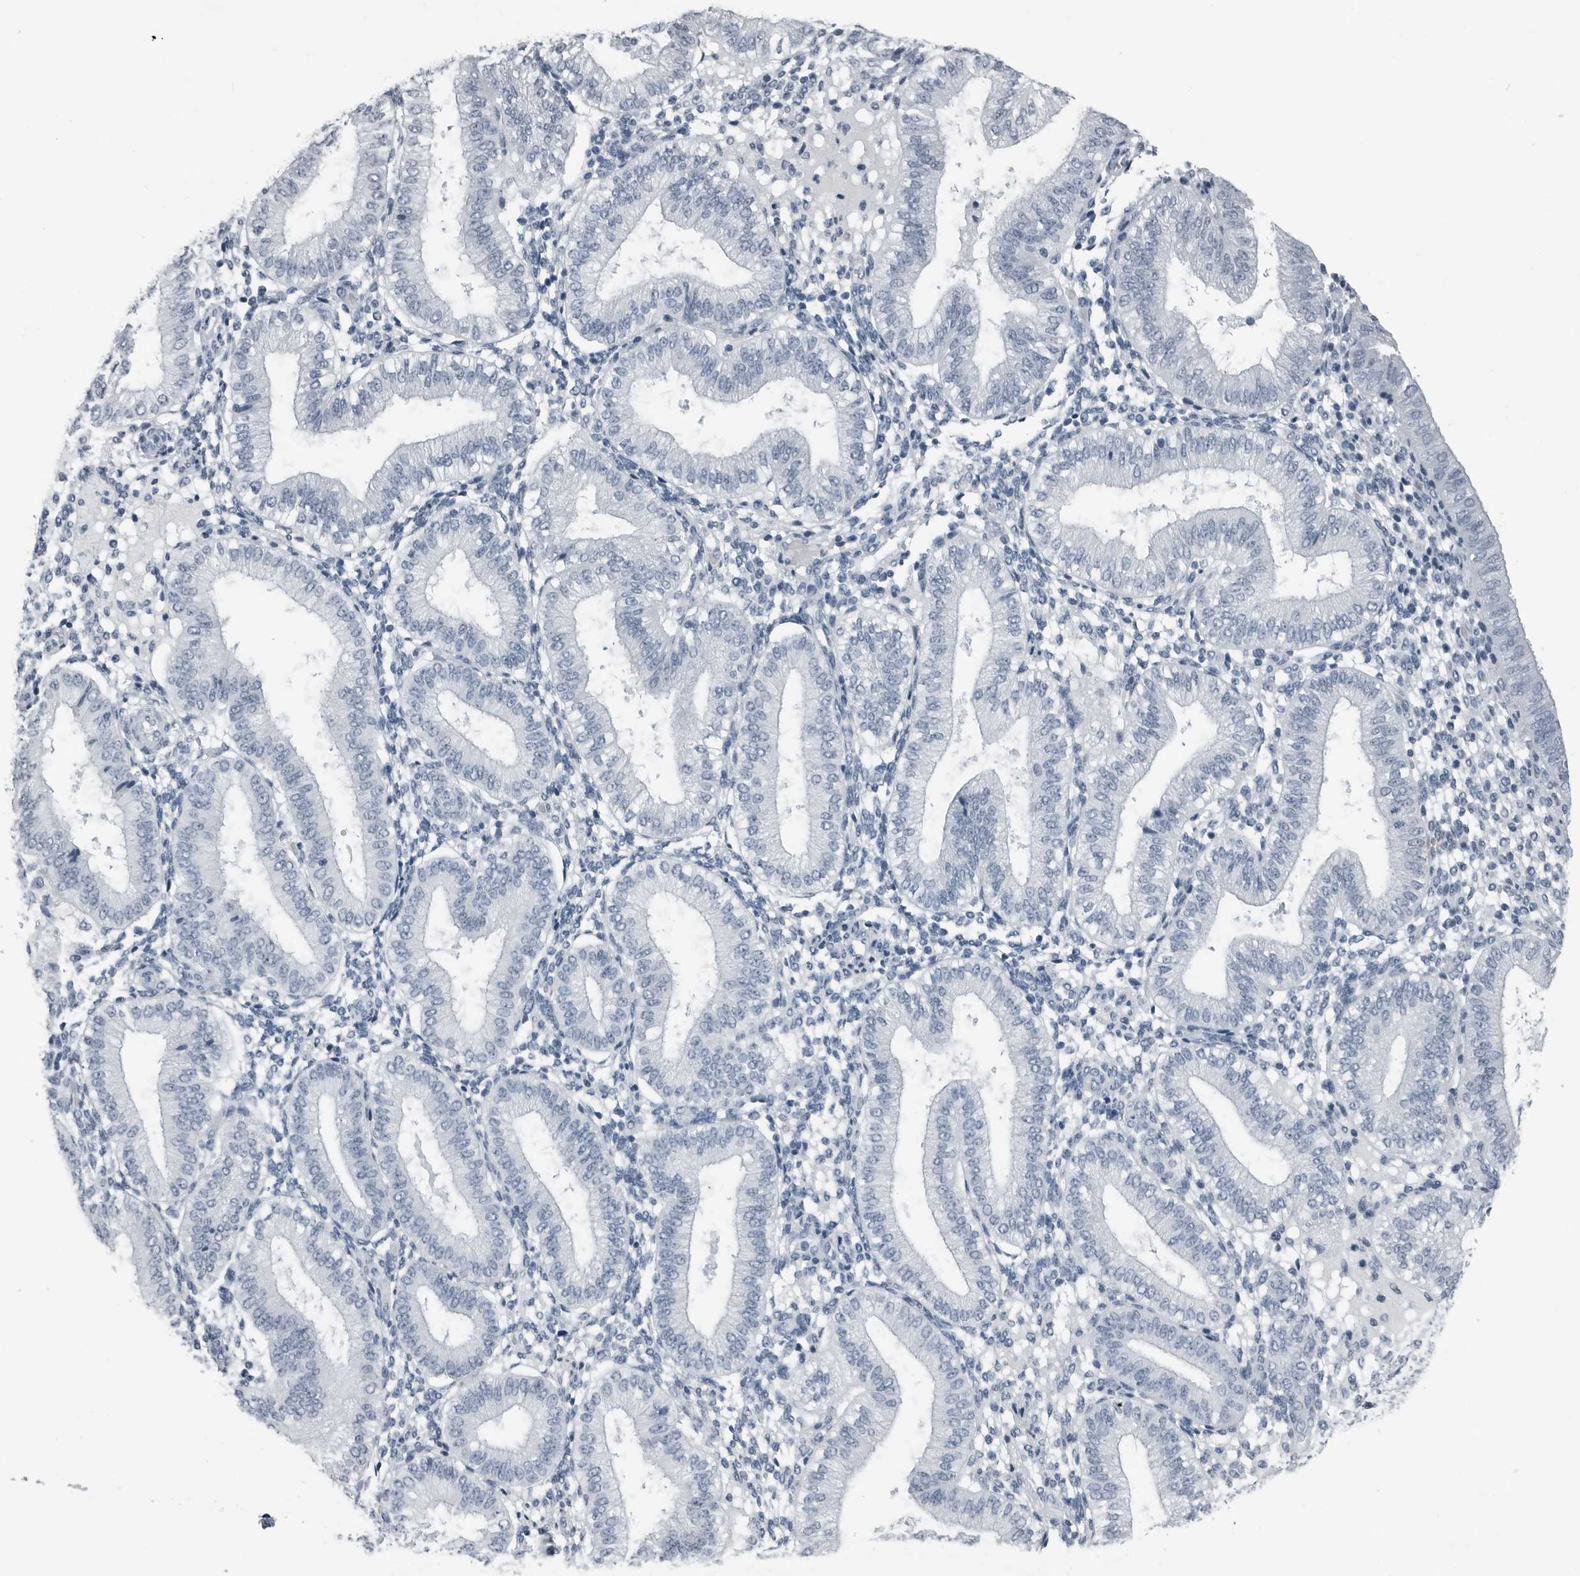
{"staining": {"intensity": "negative", "quantity": "none", "location": "none"}, "tissue": "endometrium", "cell_type": "Cells in endometrial stroma", "image_type": "normal", "snomed": [{"axis": "morphology", "description": "Normal tissue, NOS"}, {"axis": "topography", "description": "Endometrium"}], "caption": "The micrograph demonstrates no significant positivity in cells in endometrial stroma of endometrium.", "gene": "PRSS1", "patient": {"sex": "female", "age": 39}}